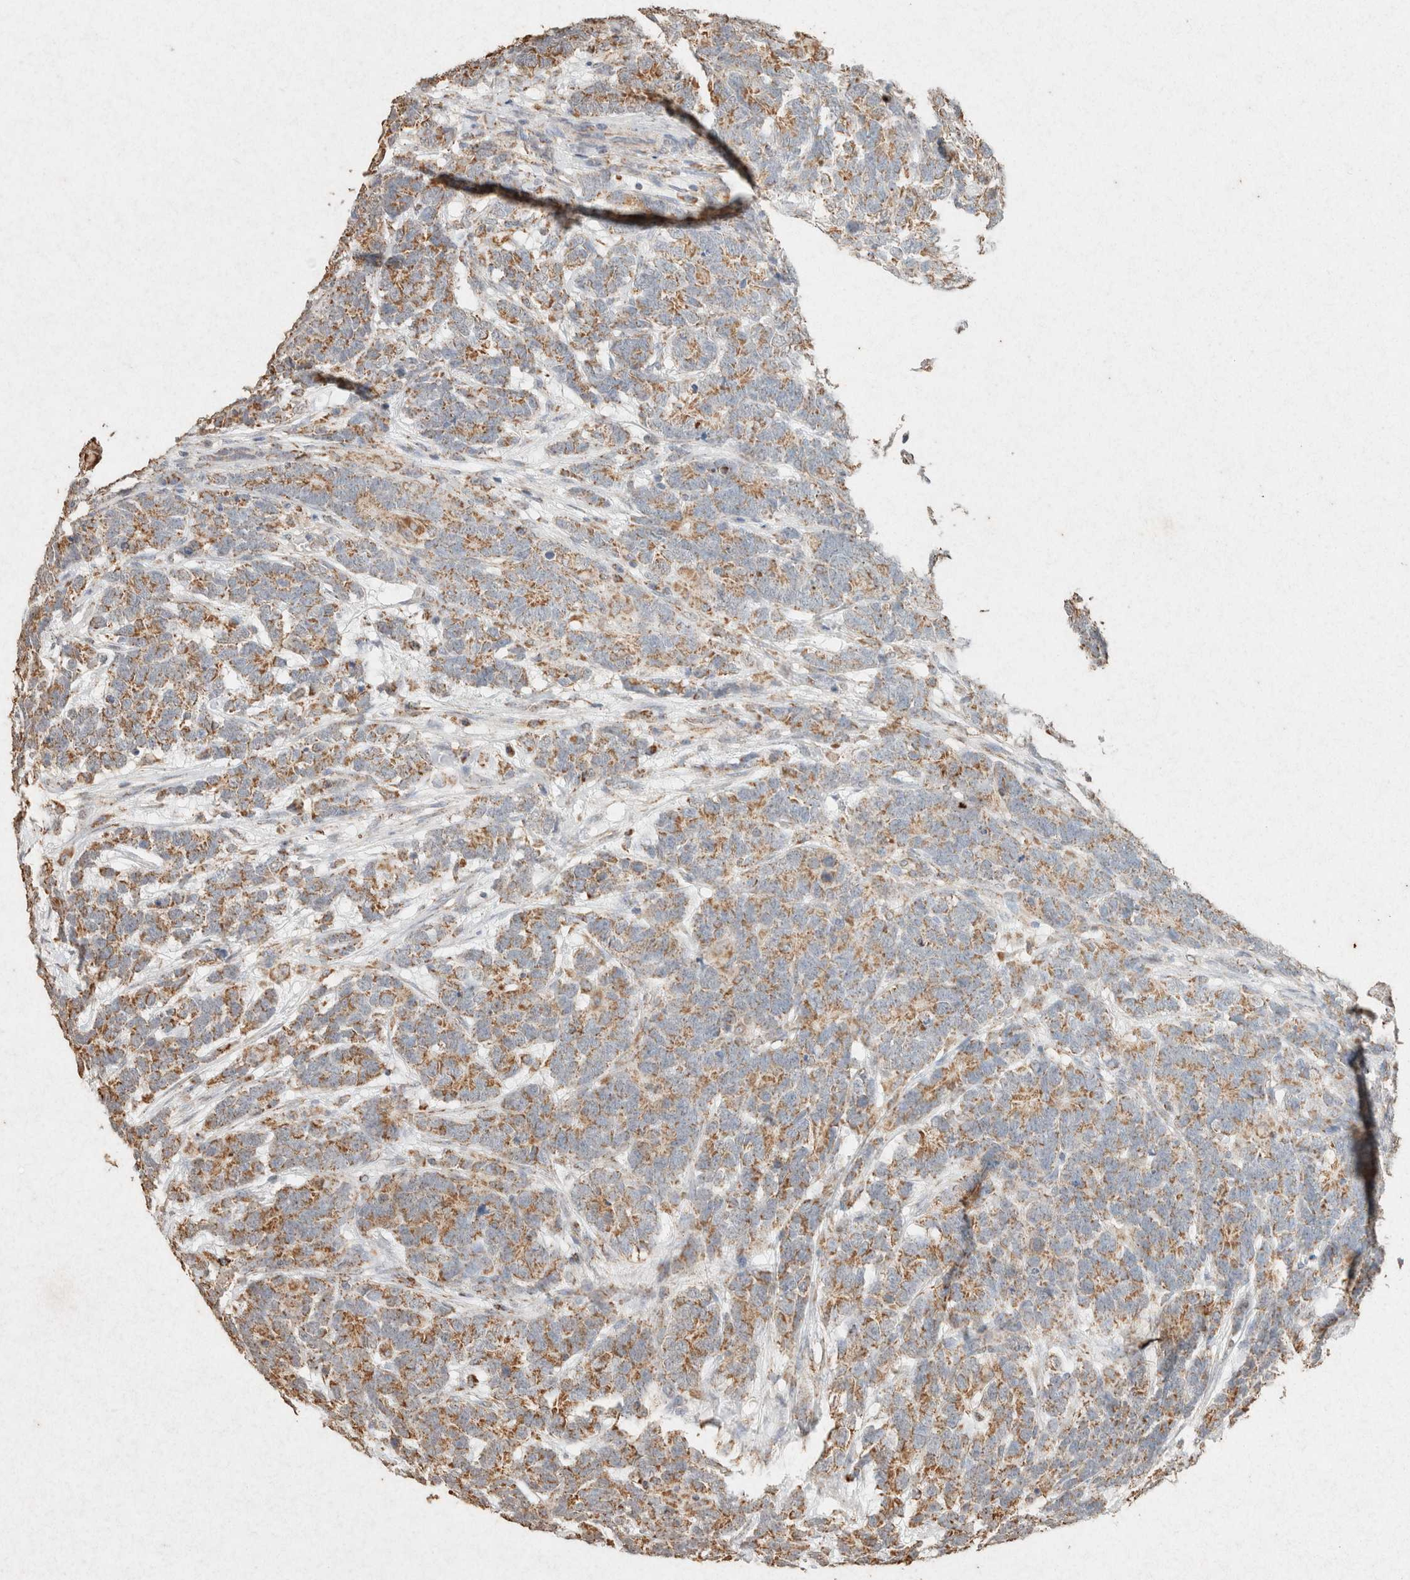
{"staining": {"intensity": "moderate", "quantity": ">75%", "location": "cytoplasmic/membranous"}, "tissue": "testis cancer", "cell_type": "Tumor cells", "image_type": "cancer", "snomed": [{"axis": "morphology", "description": "Carcinoma, Embryonal, NOS"}, {"axis": "topography", "description": "Testis"}], "caption": "Testis cancer stained with IHC shows moderate cytoplasmic/membranous expression in about >75% of tumor cells. (brown staining indicates protein expression, while blue staining denotes nuclei).", "gene": "SDC2", "patient": {"sex": "male", "age": 26}}